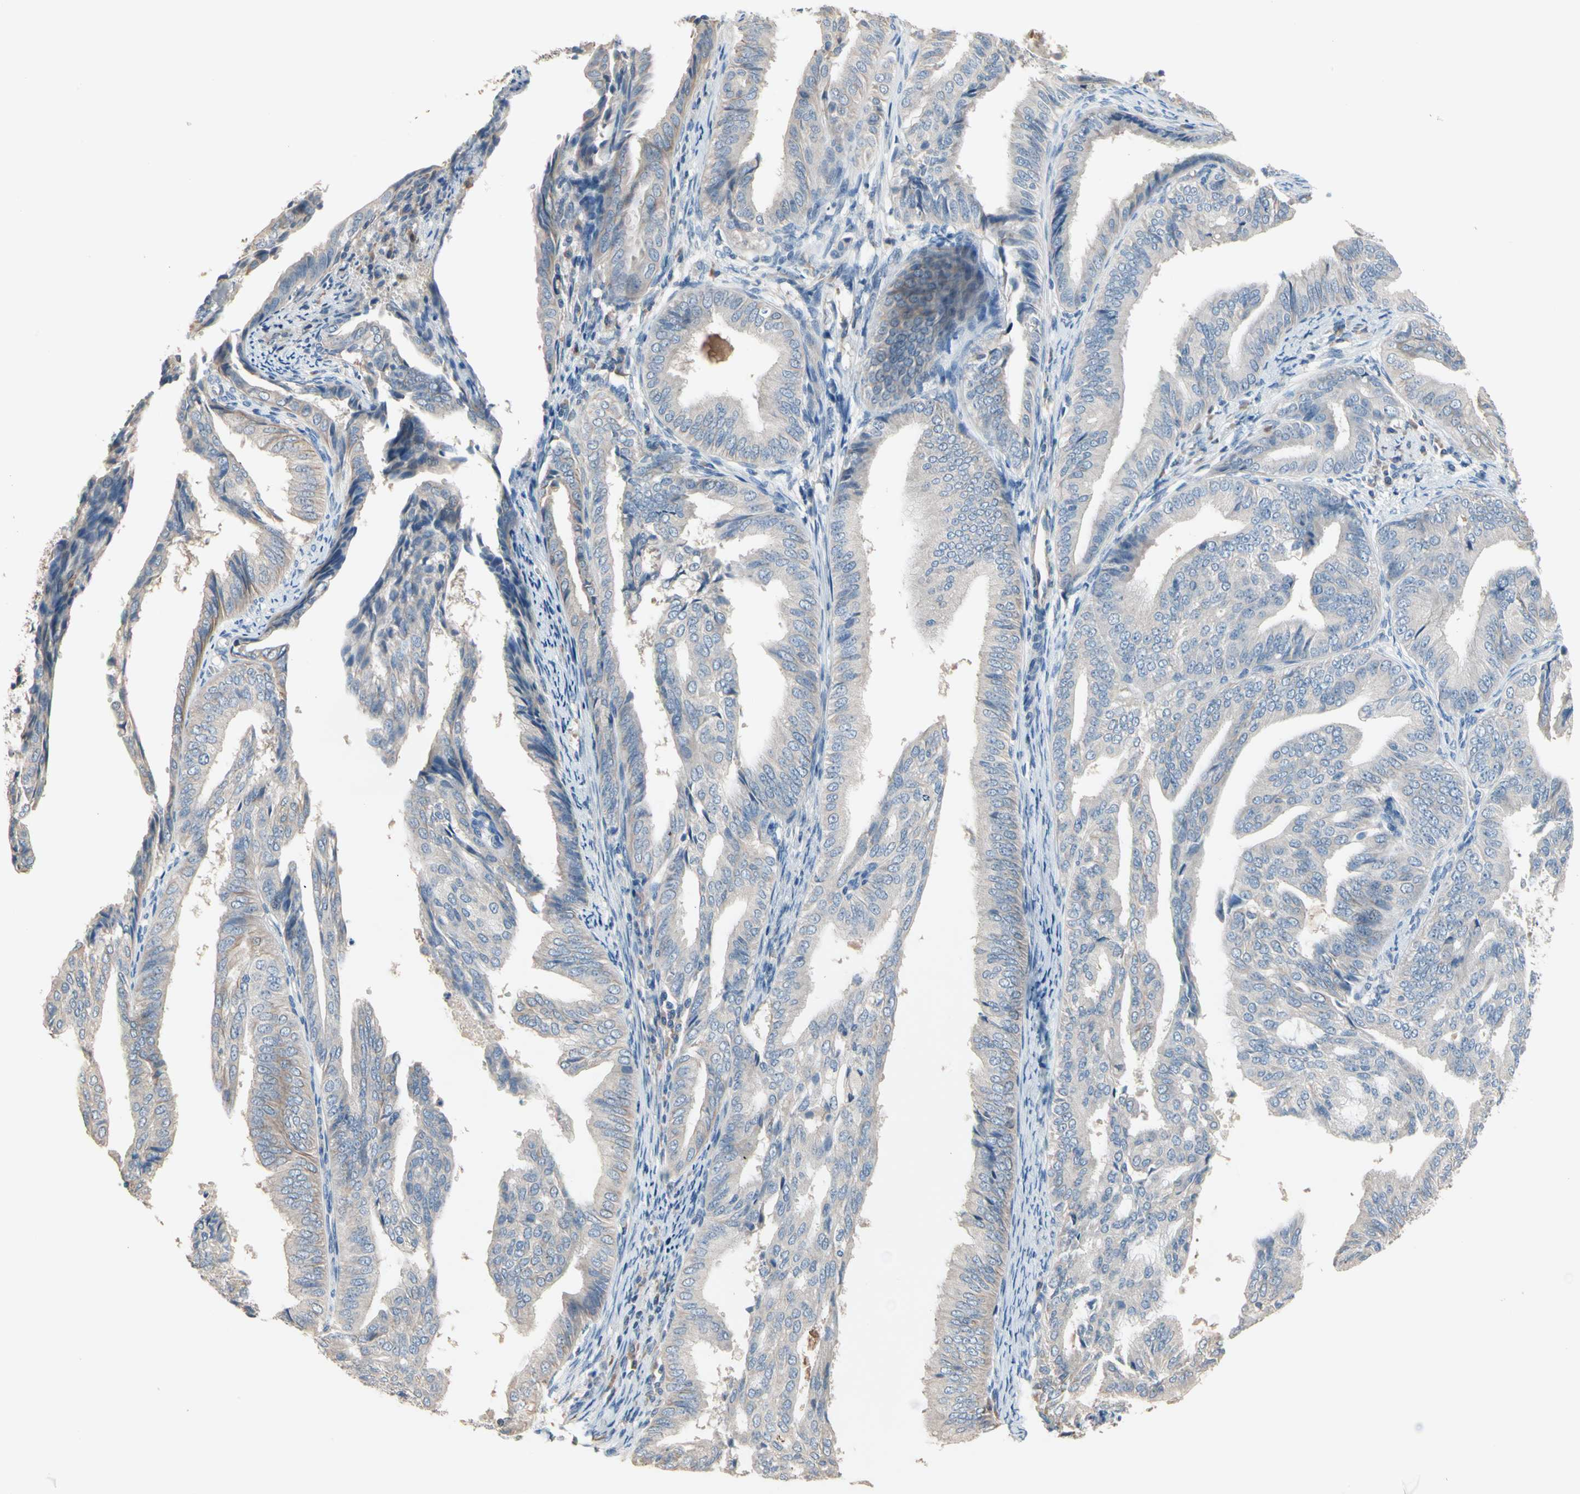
{"staining": {"intensity": "weak", "quantity": "25%-75%", "location": "cytoplasmic/membranous"}, "tissue": "endometrial cancer", "cell_type": "Tumor cells", "image_type": "cancer", "snomed": [{"axis": "morphology", "description": "Adenocarcinoma, NOS"}, {"axis": "topography", "description": "Endometrium"}], "caption": "High-magnification brightfield microscopy of endometrial cancer stained with DAB (3,3'-diaminobenzidine) (brown) and counterstained with hematoxylin (blue). tumor cells exhibit weak cytoplasmic/membranous staining is appreciated in approximately25%-75% of cells.", "gene": "BBOX1", "patient": {"sex": "female", "age": 58}}